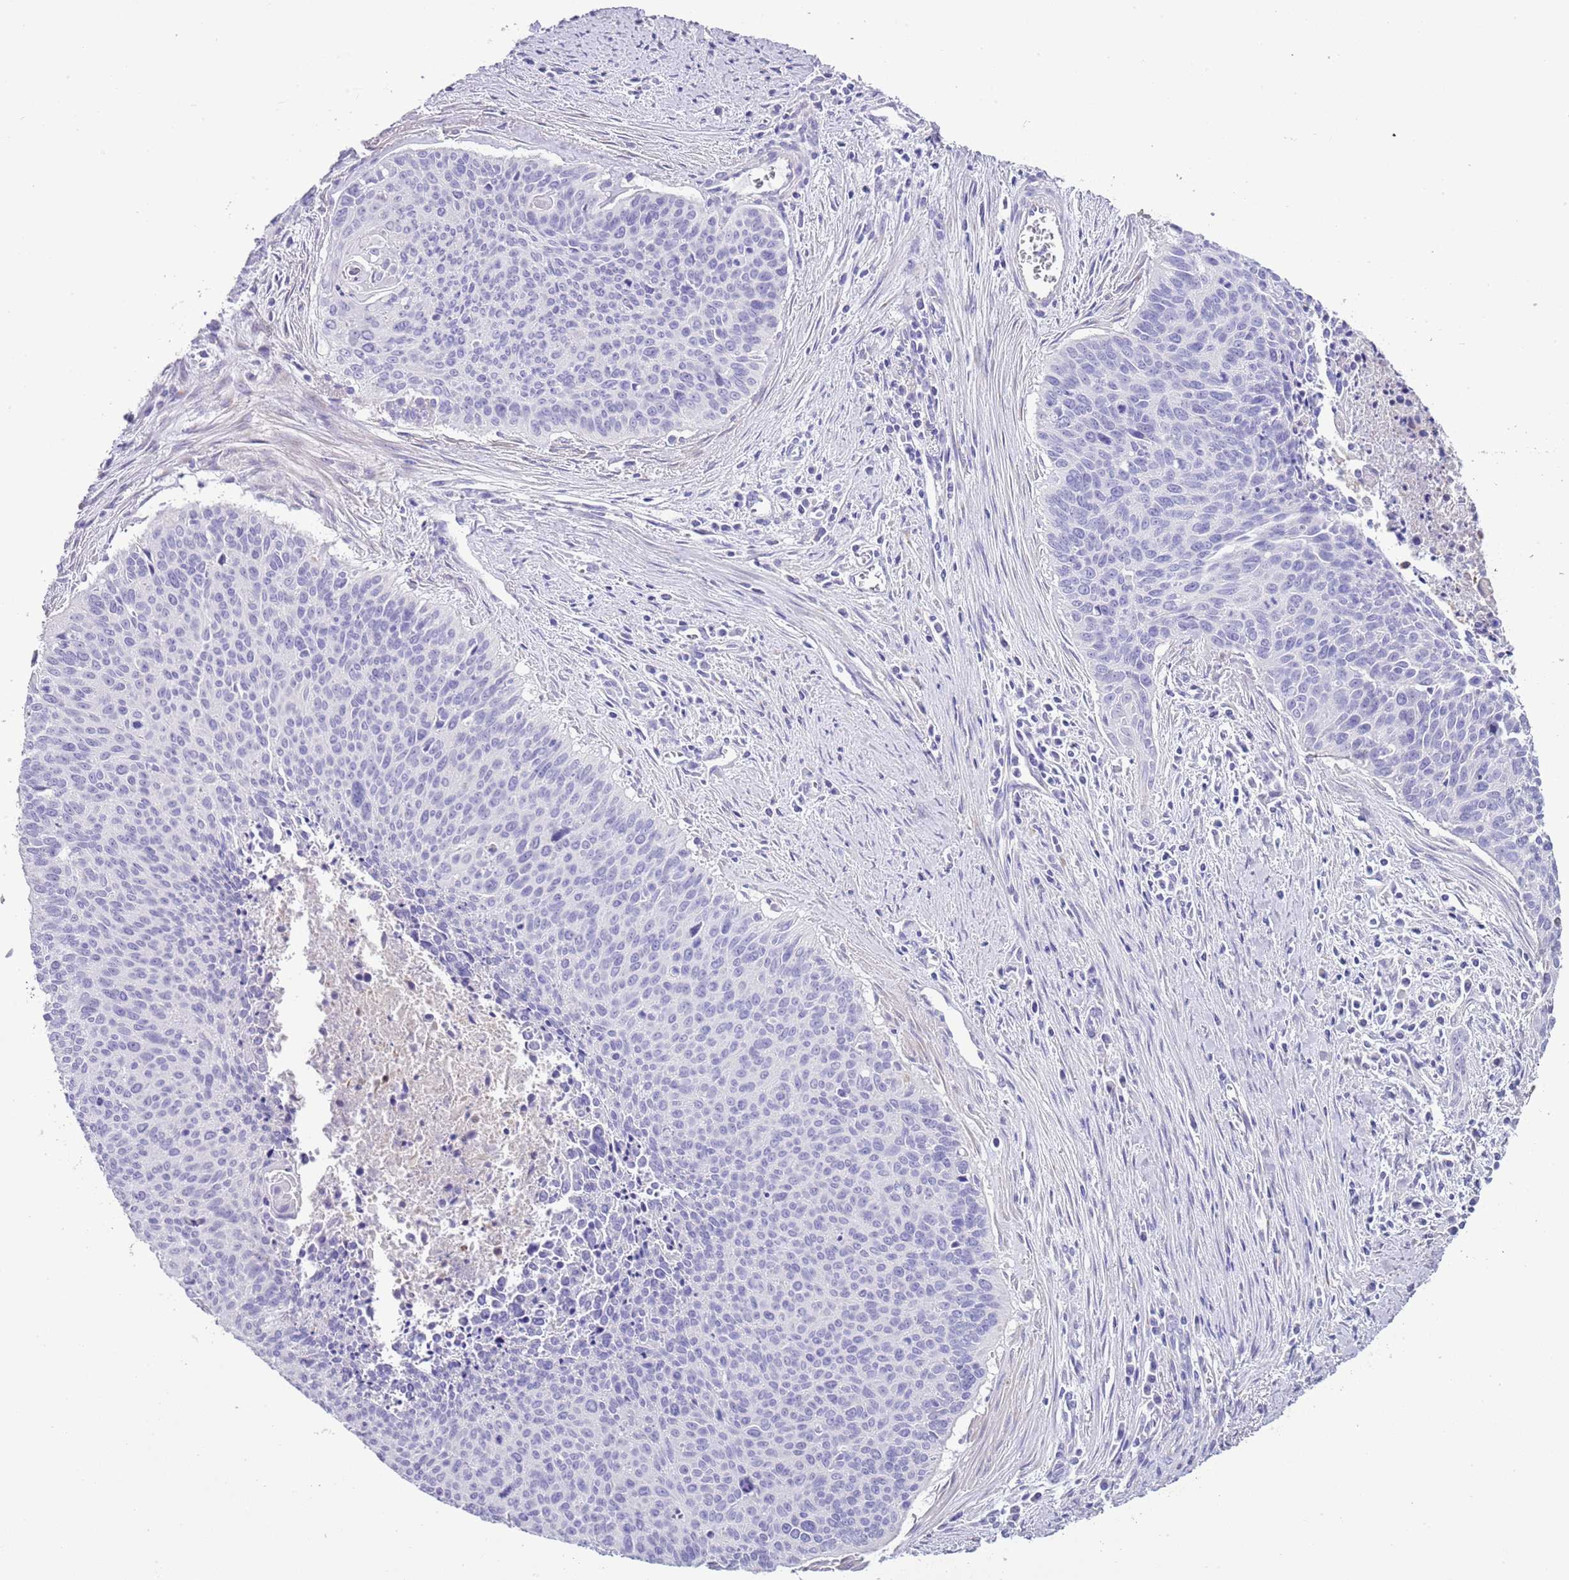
{"staining": {"intensity": "negative", "quantity": "none", "location": "none"}, "tissue": "cervical cancer", "cell_type": "Tumor cells", "image_type": "cancer", "snomed": [{"axis": "morphology", "description": "Squamous cell carcinoma, NOS"}, {"axis": "topography", "description": "Cervix"}], "caption": "Immunohistochemistry (IHC) of cervical cancer displays no positivity in tumor cells.", "gene": "ABHD17C", "patient": {"sex": "female", "age": 55}}